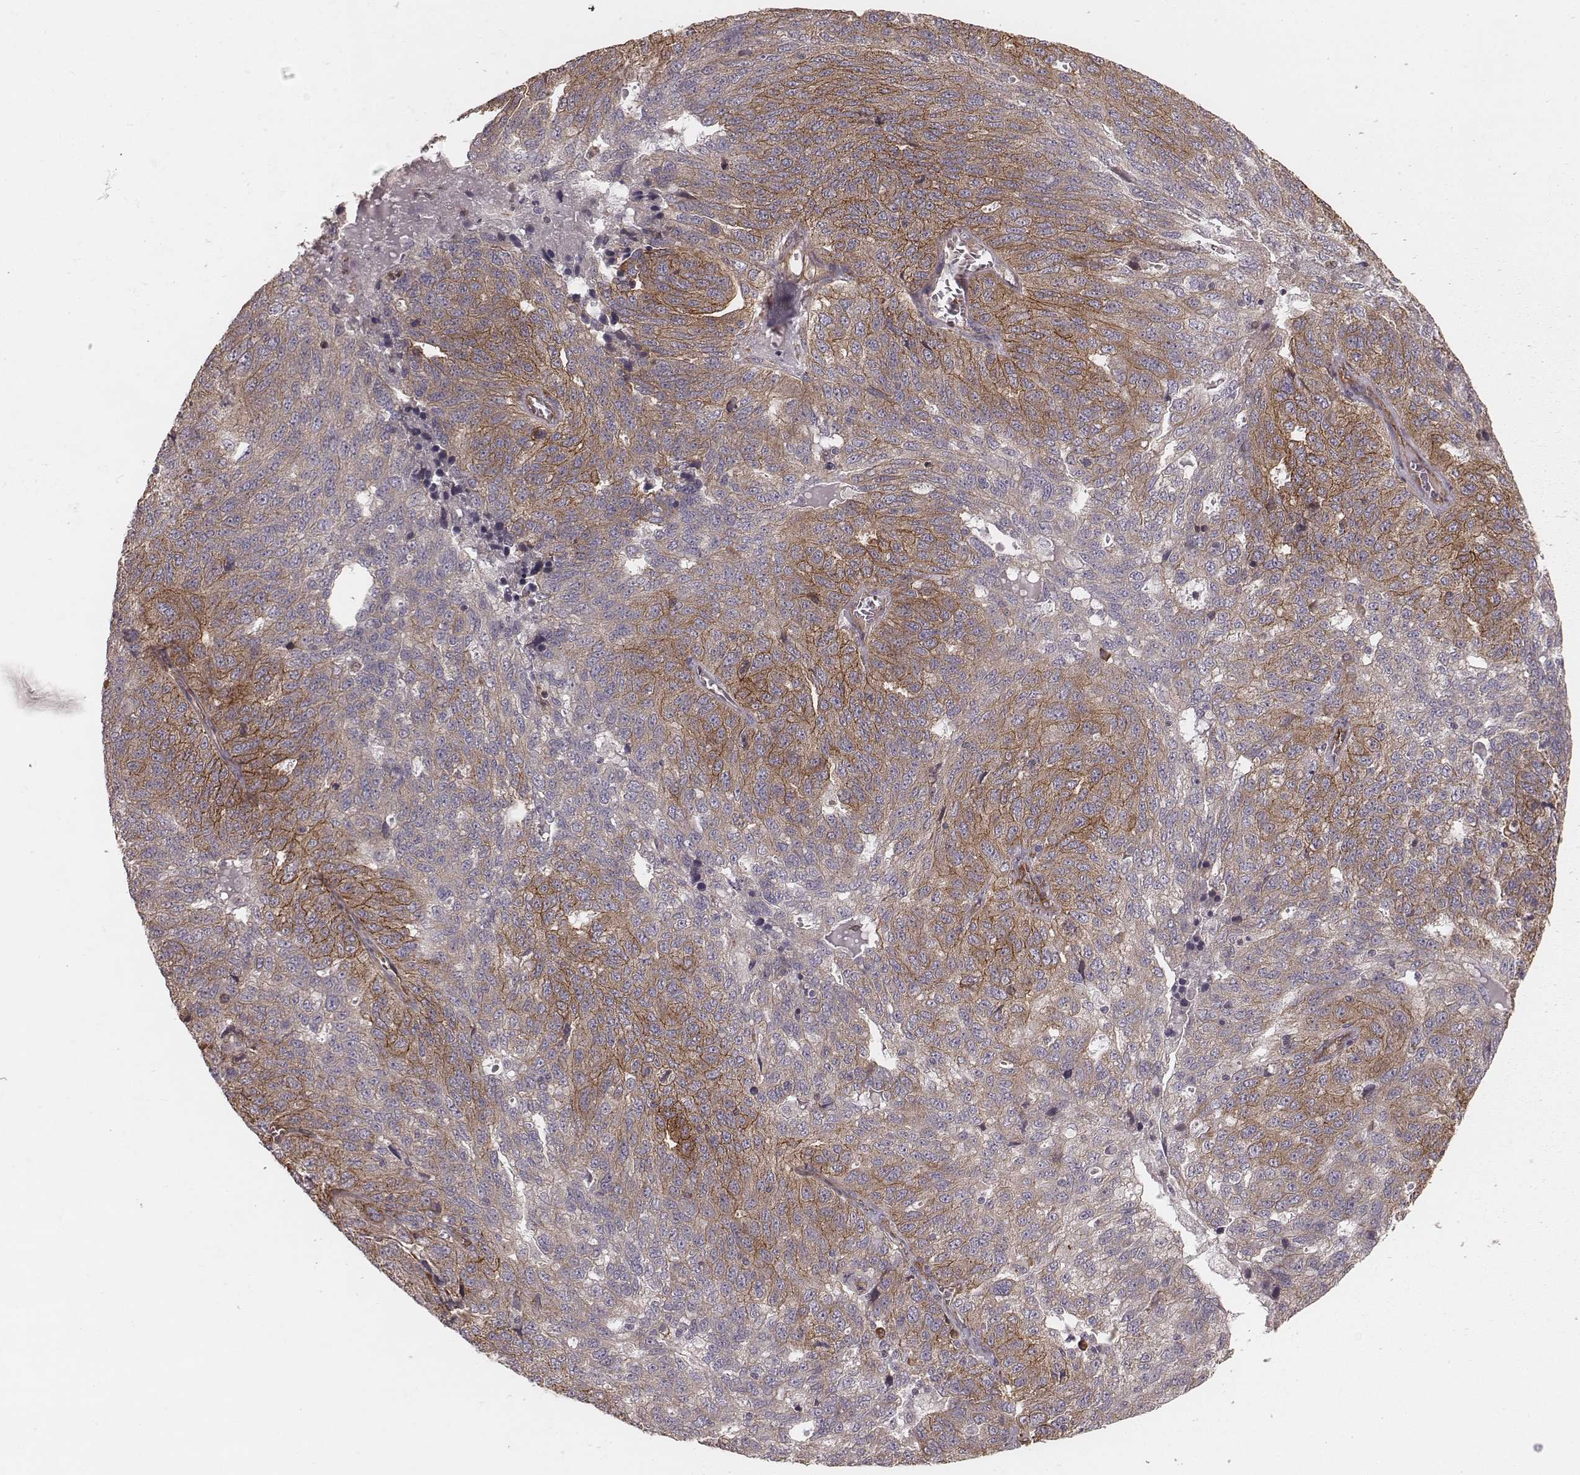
{"staining": {"intensity": "moderate", "quantity": "25%-75%", "location": "cytoplasmic/membranous"}, "tissue": "ovarian cancer", "cell_type": "Tumor cells", "image_type": "cancer", "snomed": [{"axis": "morphology", "description": "Cystadenocarcinoma, serous, NOS"}, {"axis": "topography", "description": "Ovary"}], "caption": "Immunohistochemistry (IHC) of human serous cystadenocarcinoma (ovarian) demonstrates medium levels of moderate cytoplasmic/membranous expression in about 25%-75% of tumor cells.", "gene": "PALMD", "patient": {"sex": "female", "age": 71}}